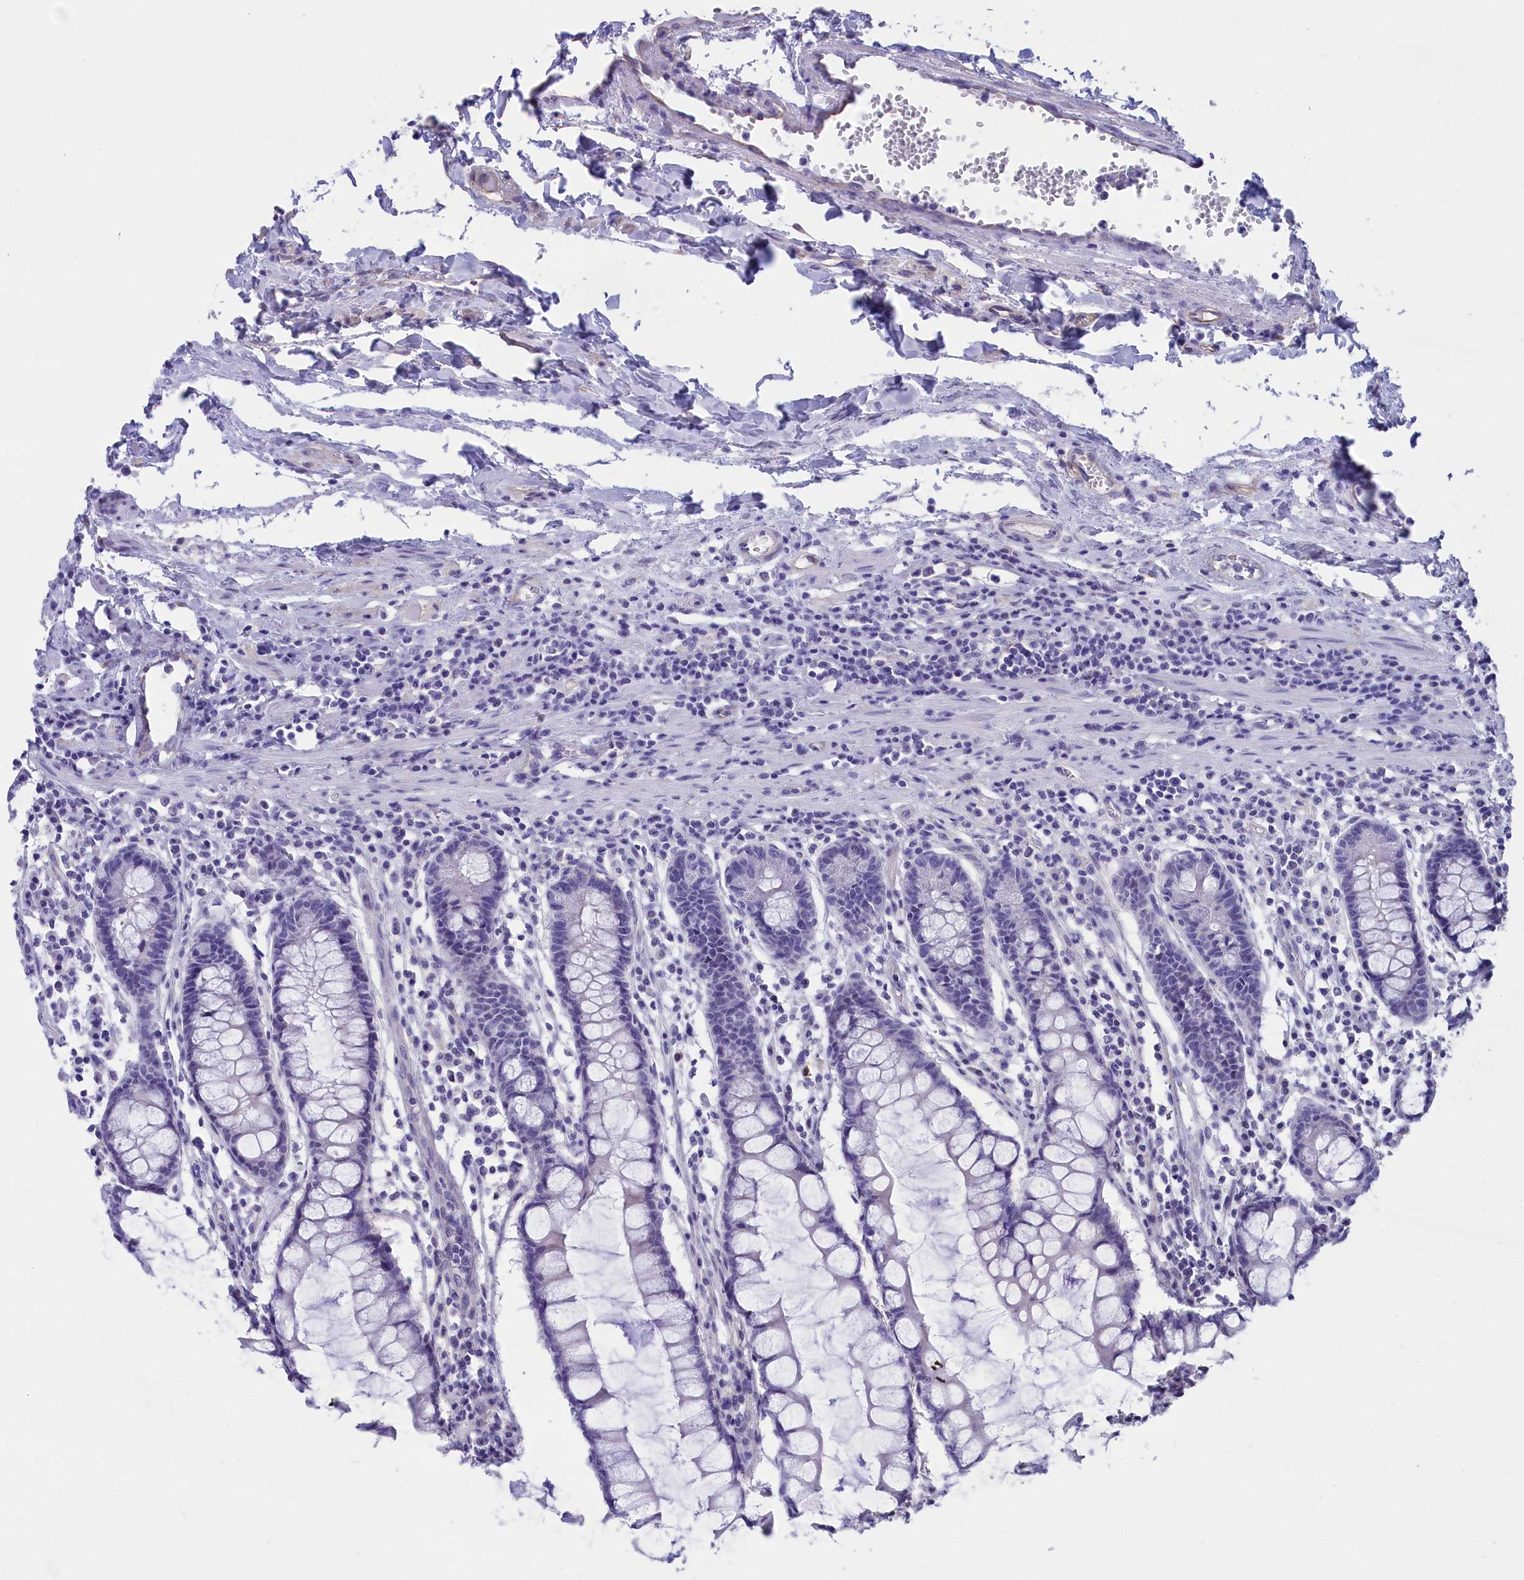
{"staining": {"intensity": "negative", "quantity": "none", "location": "none"}, "tissue": "colon", "cell_type": "Endothelial cells", "image_type": "normal", "snomed": [{"axis": "morphology", "description": "Normal tissue, NOS"}, {"axis": "morphology", "description": "Adenocarcinoma, NOS"}, {"axis": "topography", "description": "Colon"}], "caption": "Immunohistochemical staining of unremarkable human colon exhibits no significant expression in endothelial cells.", "gene": "TACSTD2", "patient": {"sex": "female", "age": 55}}